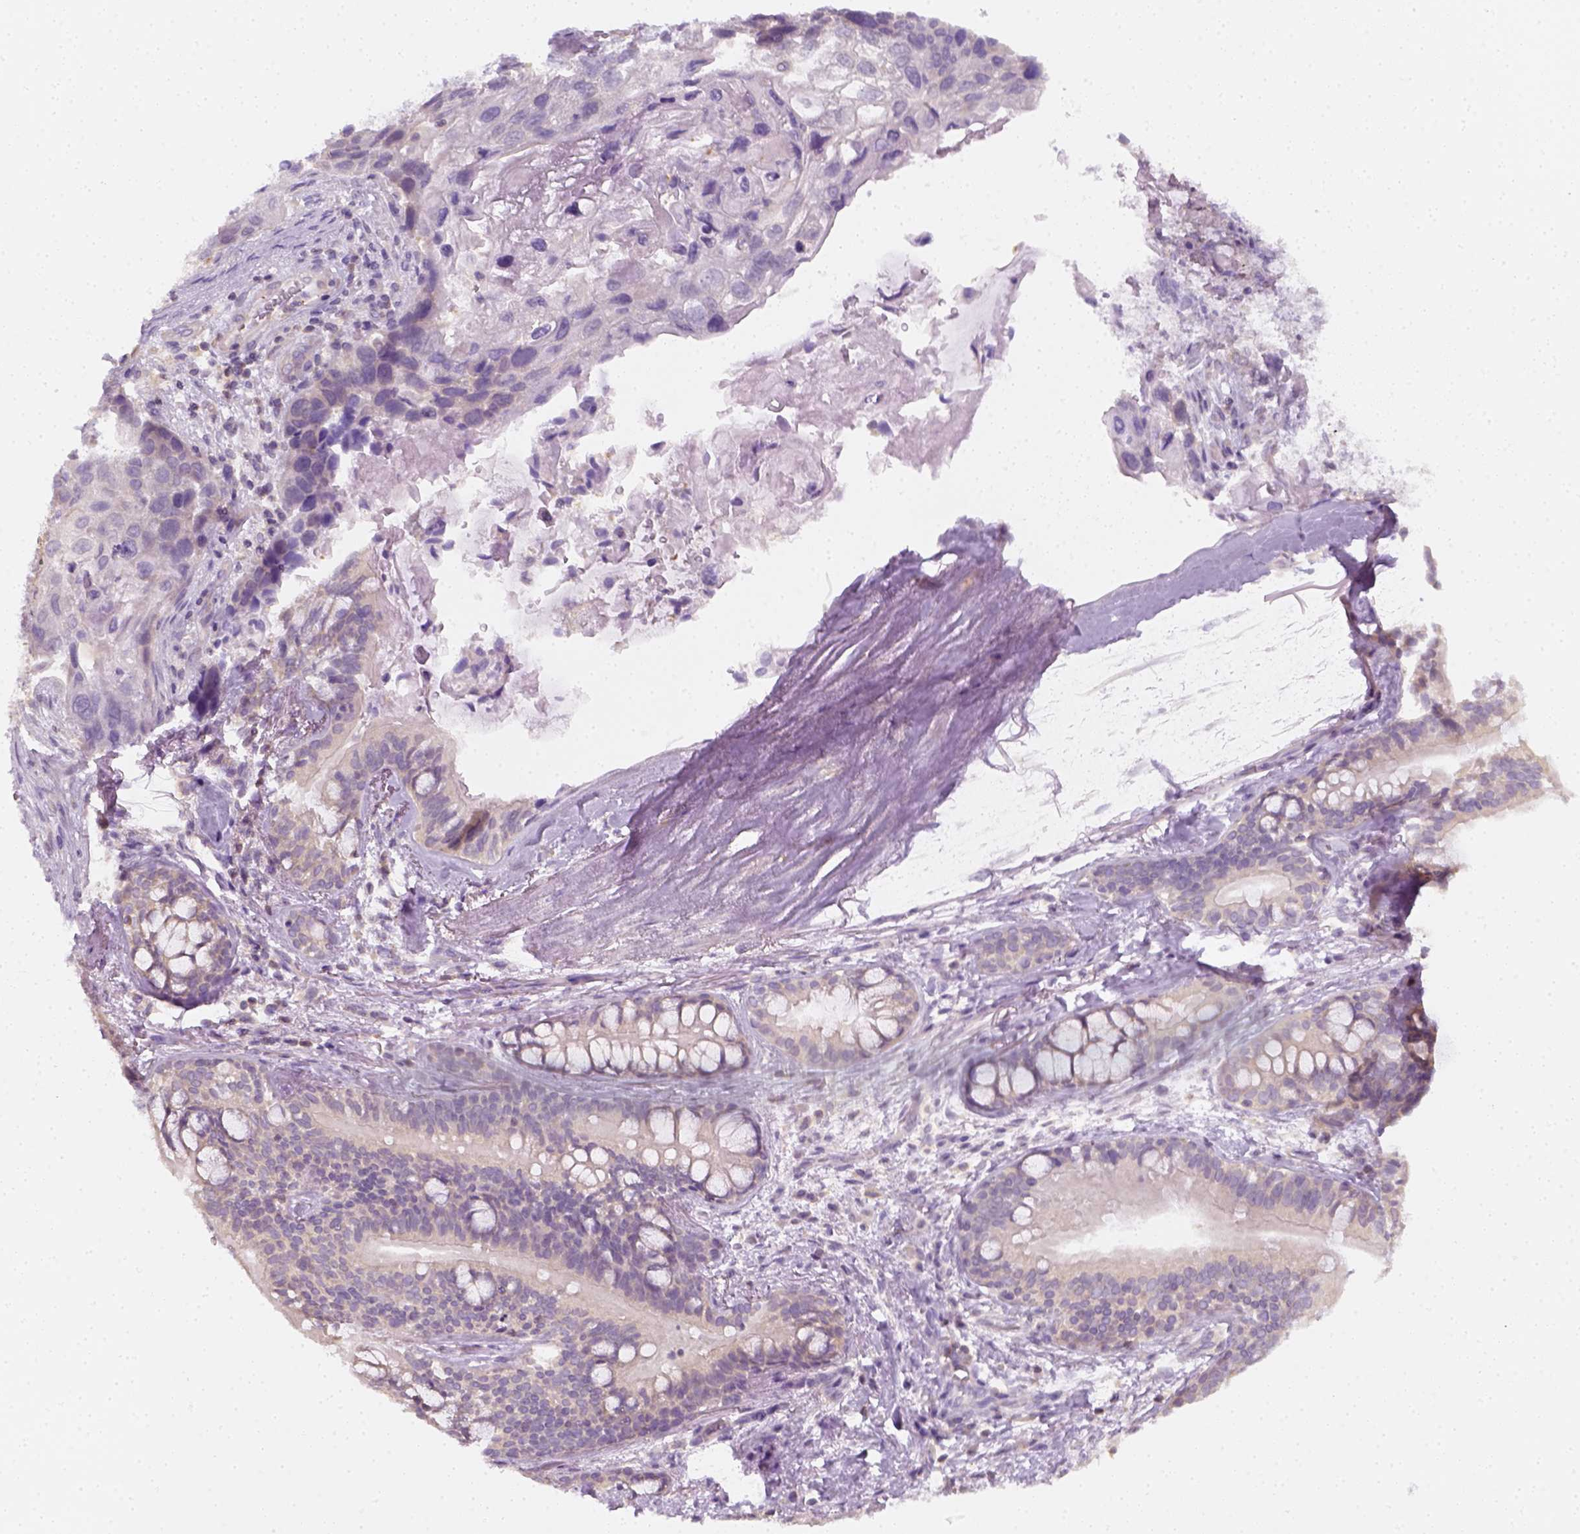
{"staining": {"intensity": "negative", "quantity": "none", "location": "none"}, "tissue": "lung cancer", "cell_type": "Tumor cells", "image_type": "cancer", "snomed": [{"axis": "morphology", "description": "Squamous cell carcinoma, NOS"}, {"axis": "topography", "description": "Lung"}], "caption": "Tumor cells show no significant protein expression in lung cancer (squamous cell carcinoma).", "gene": "EPHB1", "patient": {"sex": "male", "age": 69}}